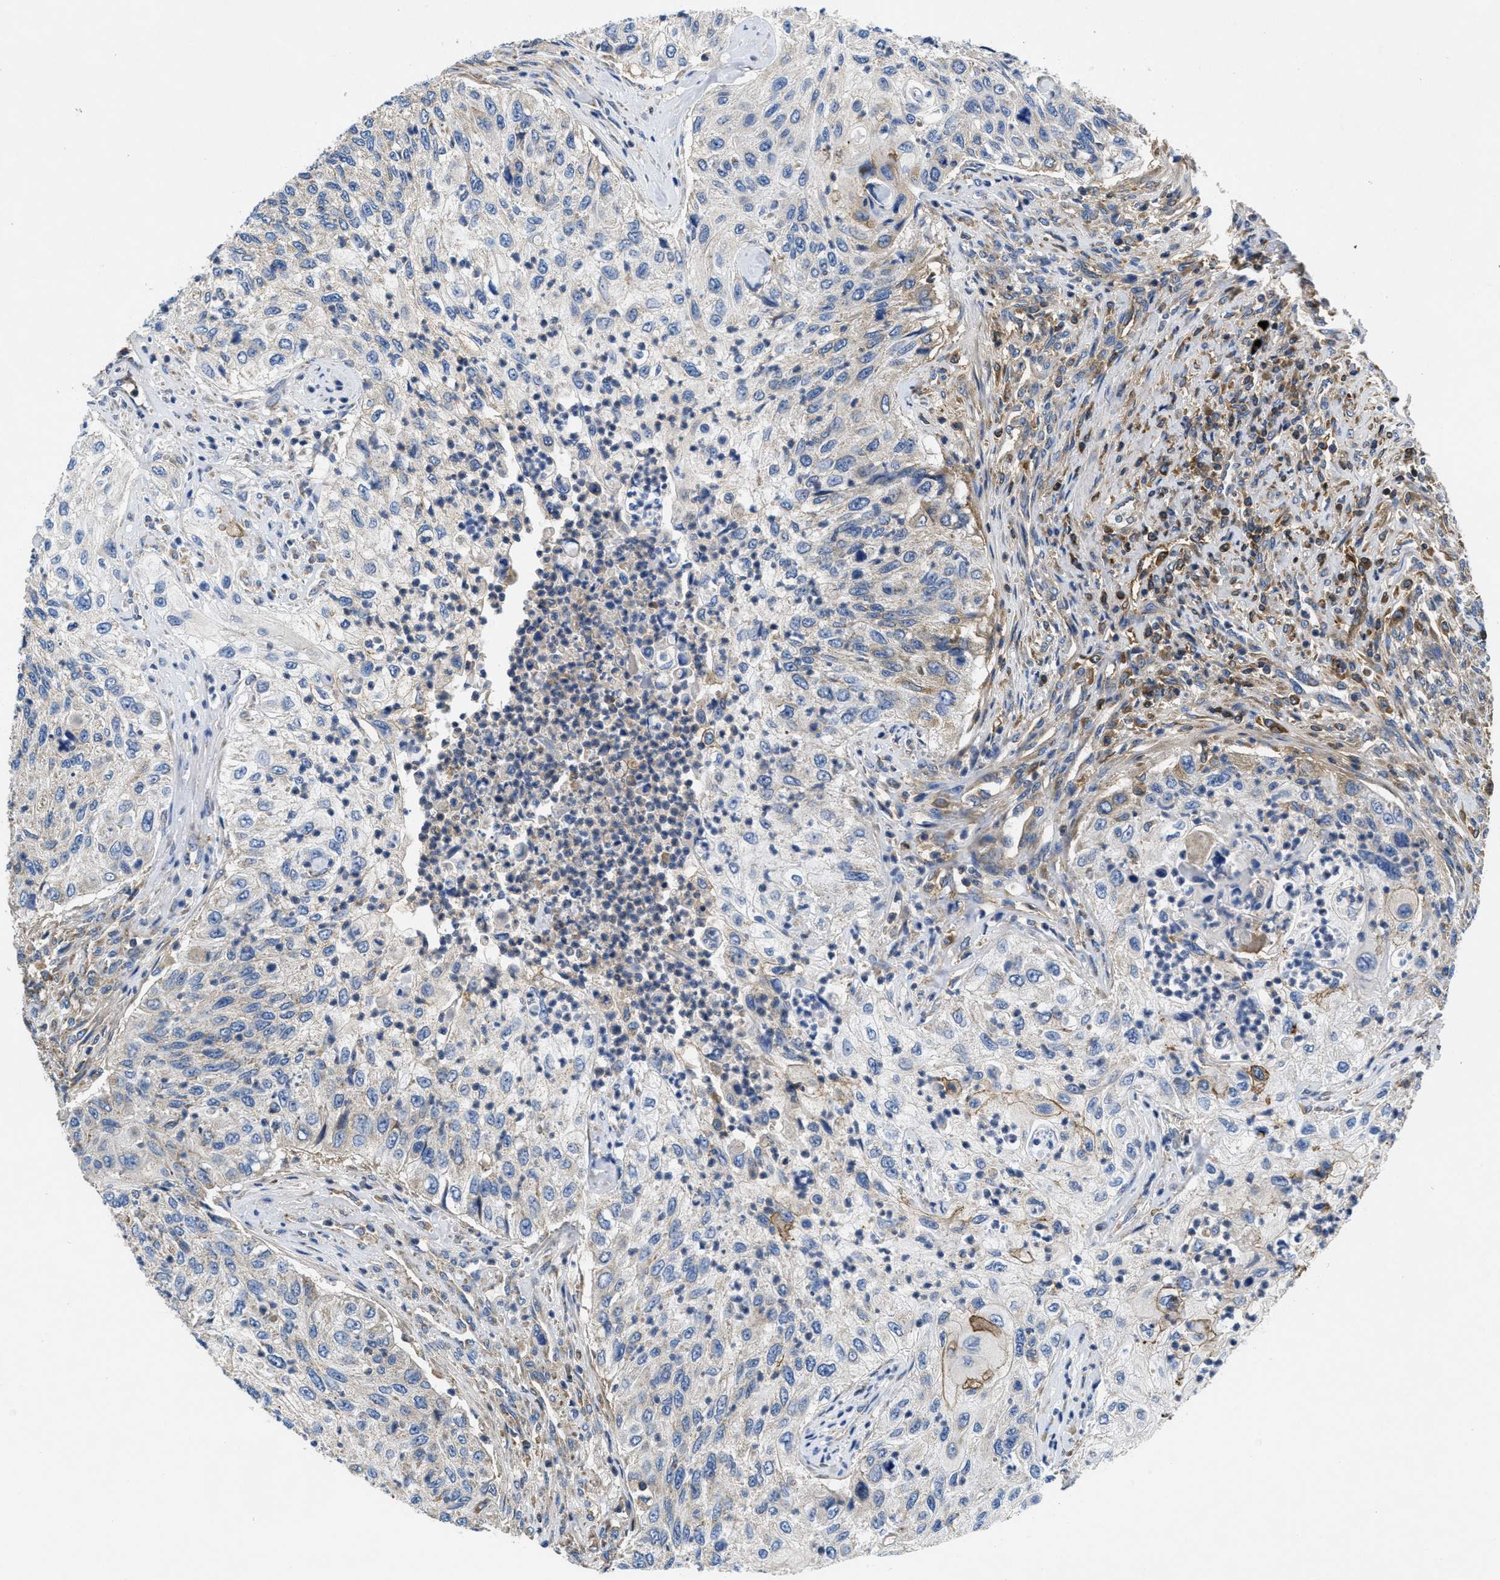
{"staining": {"intensity": "moderate", "quantity": "<25%", "location": "cytoplasmic/membranous"}, "tissue": "urothelial cancer", "cell_type": "Tumor cells", "image_type": "cancer", "snomed": [{"axis": "morphology", "description": "Urothelial carcinoma, High grade"}, {"axis": "topography", "description": "Urinary bladder"}], "caption": "High-magnification brightfield microscopy of high-grade urothelial carcinoma stained with DAB (brown) and counterstained with hematoxylin (blue). tumor cells exhibit moderate cytoplasmic/membranous positivity is appreciated in approximately<25% of cells.", "gene": "GALK1", "patient": {"sex": "female", "age": 60}}